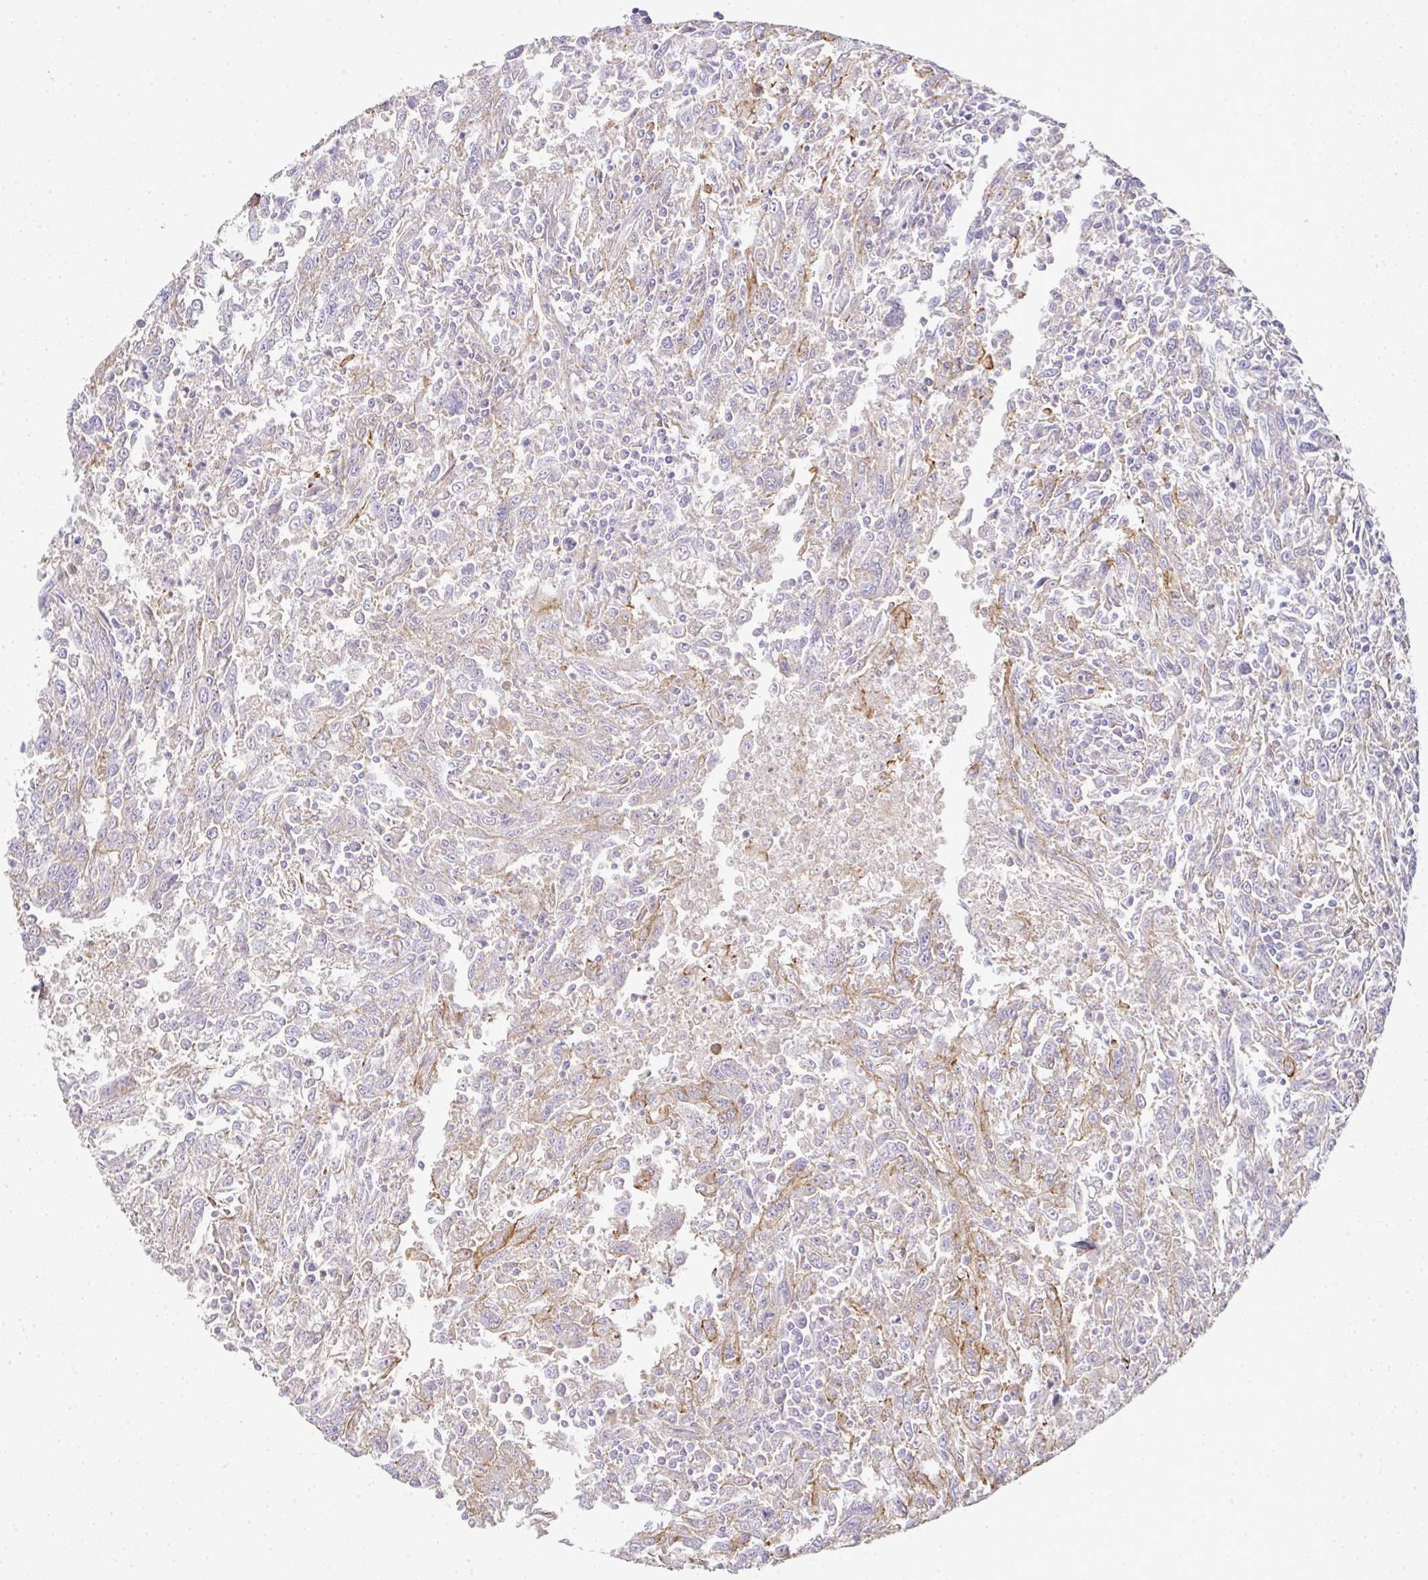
{"staining": {"intensity": "moderate", "quantity": "<25%", "location": "cytoplasmic/membranous"}, "tissue": "breast cancer", "cell_type": "Tumor cells", "image_type": "cancer", "snomed": [{"axis": "morphology", "description": "Duct carcinoma"}, {"axis": "topography", "description": "Breast"}], "caption": "Tumor cells display moderate cytoplasmic/membranous expression in about <25% of cells in breast cancer.", "gene": "EEF1AKMT1", "patient": {"sex": "female", "age": 50}}